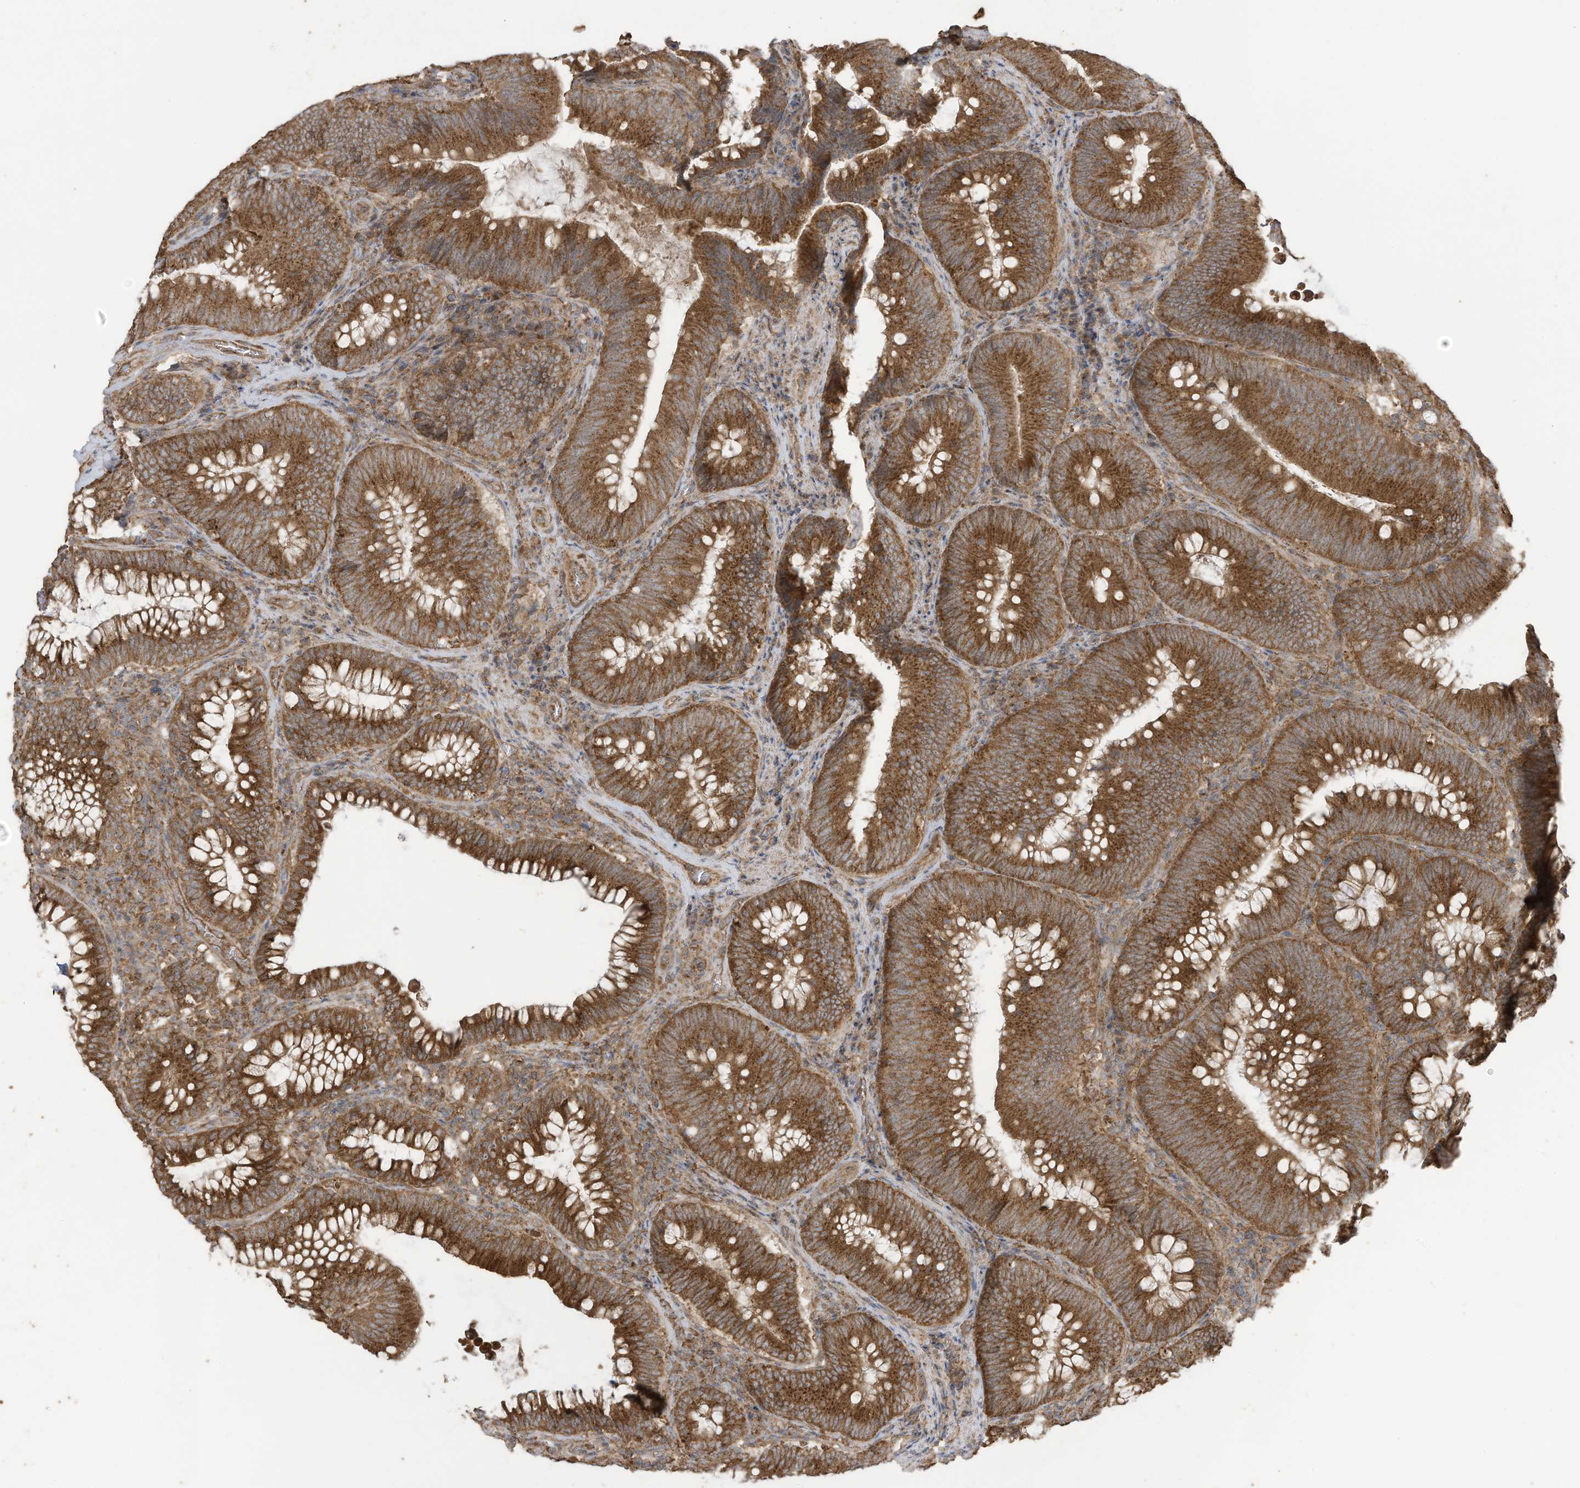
{"staining": {"intensity": "strong", "quantity": ">75%", "location": "cytoplasmic/membranous"}, "tissue": "colorectal cancer", "cell_type": "Tumor cells", "image_type": "cancer", "snomed": [{"axis": "morphology", "description": "Normal tissue, NOS"}, {"axis": "topography", "description": "Colon"}], "caption": "Protein positivity by immunohistochemistry (IHC) shows strong cytoplasmic/membranous expression in approximately >75% of tumor cells in colorectal cancer. (DAB (3,3'-diaminobenzidine) = brown stain, brightfield microscopy at high magnification).", "gene": "CGAS", "patient": {"sex": "female", "age": 82}}